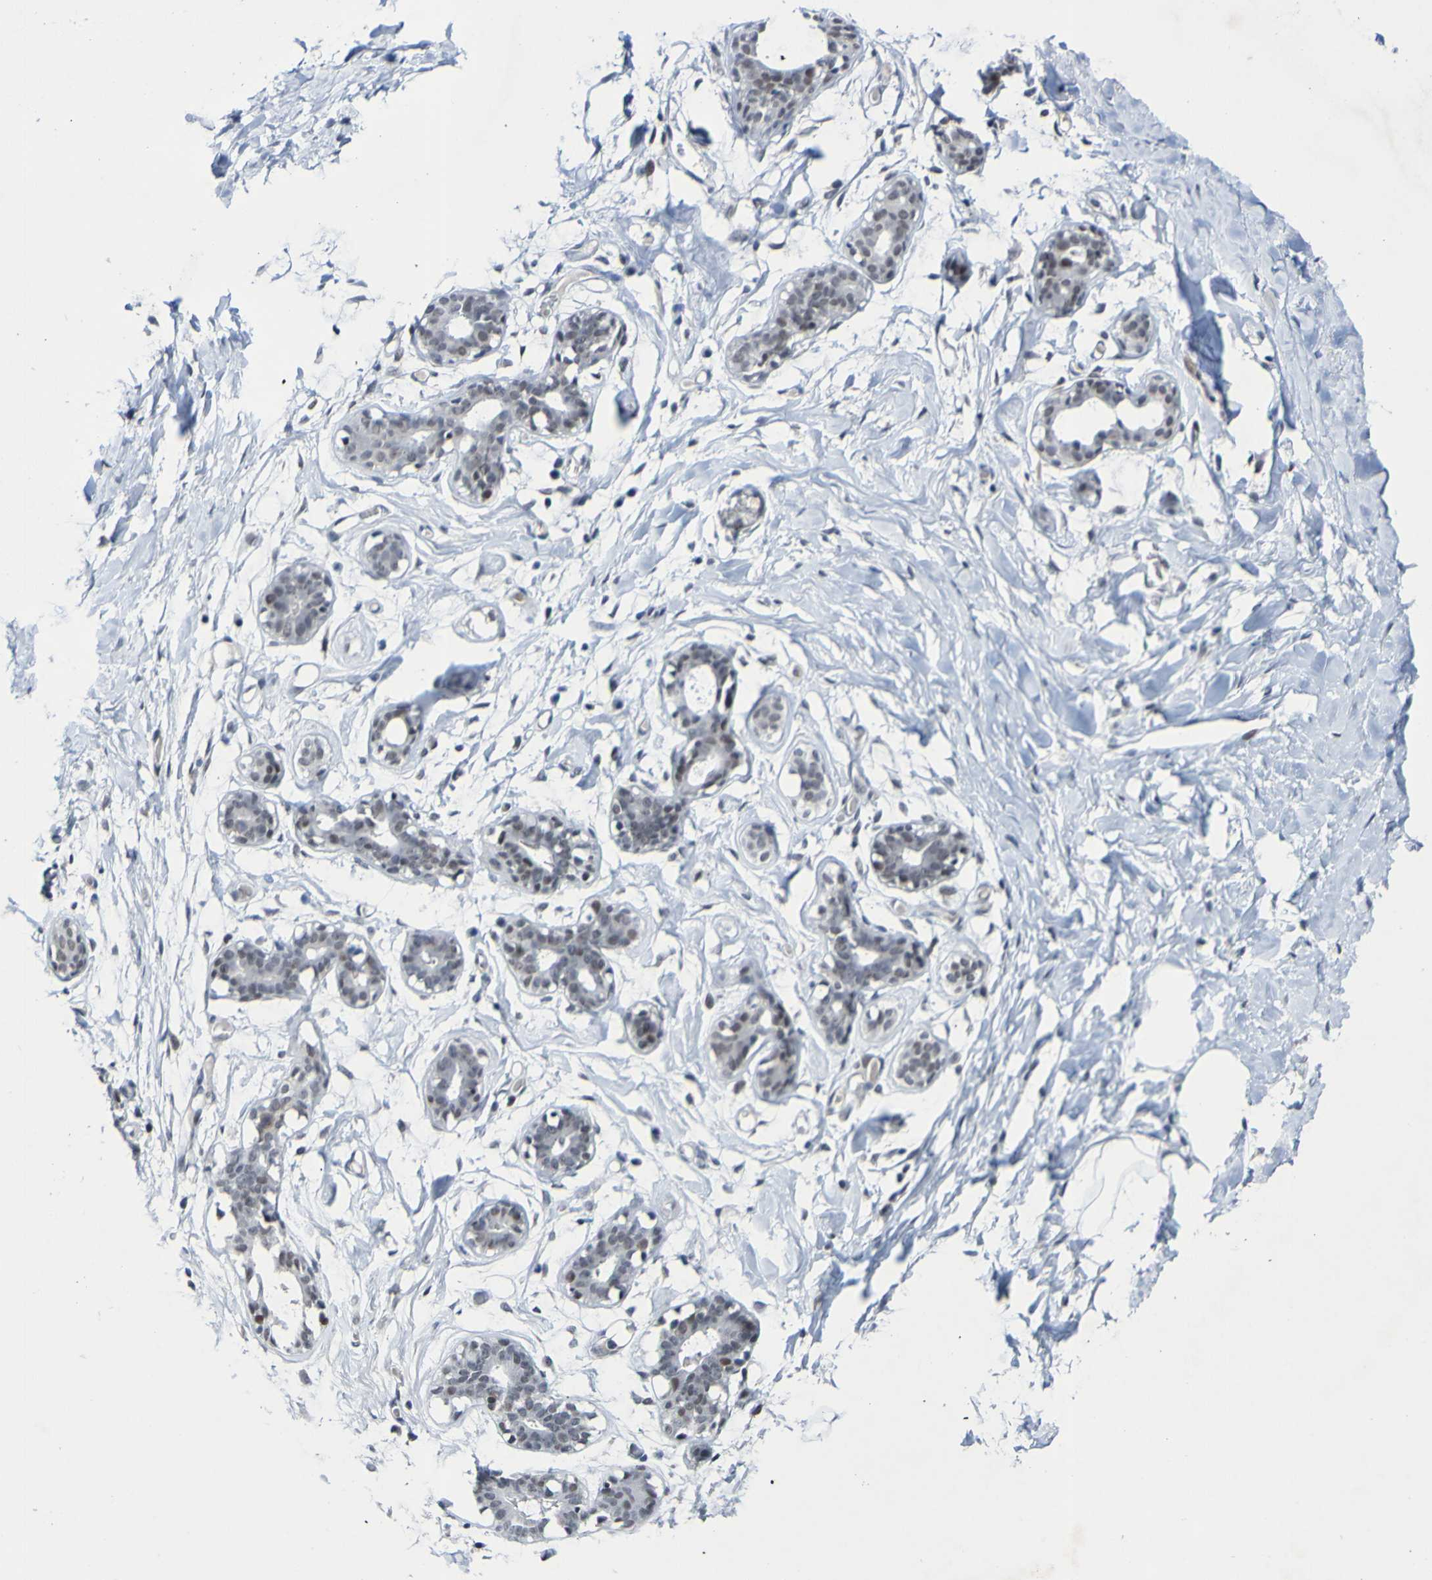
{"staining": {"intensity": "moderate", "quantity": ">75%", "location": "nuclear"}, "tissue": "soft tissue", "cell_type": "Fibroblasts", "image_type": "normal", "snomed": [{"axis": "morphology", "description": "Normal tissue, NOS"}, {"axis": "topography", "description": "Breast"}, {"axis": "topography", "description": "Adipose tissue"}], "caption": "Soft tissue stained with IHC exhibits moderate nuclear expression in about >75% of fibroblasts. (brown staining indicates protein expression, while blue staining denotes nuclei).", "gene": "PCGF1", "patient": {"sex": "female", "age": 25}}